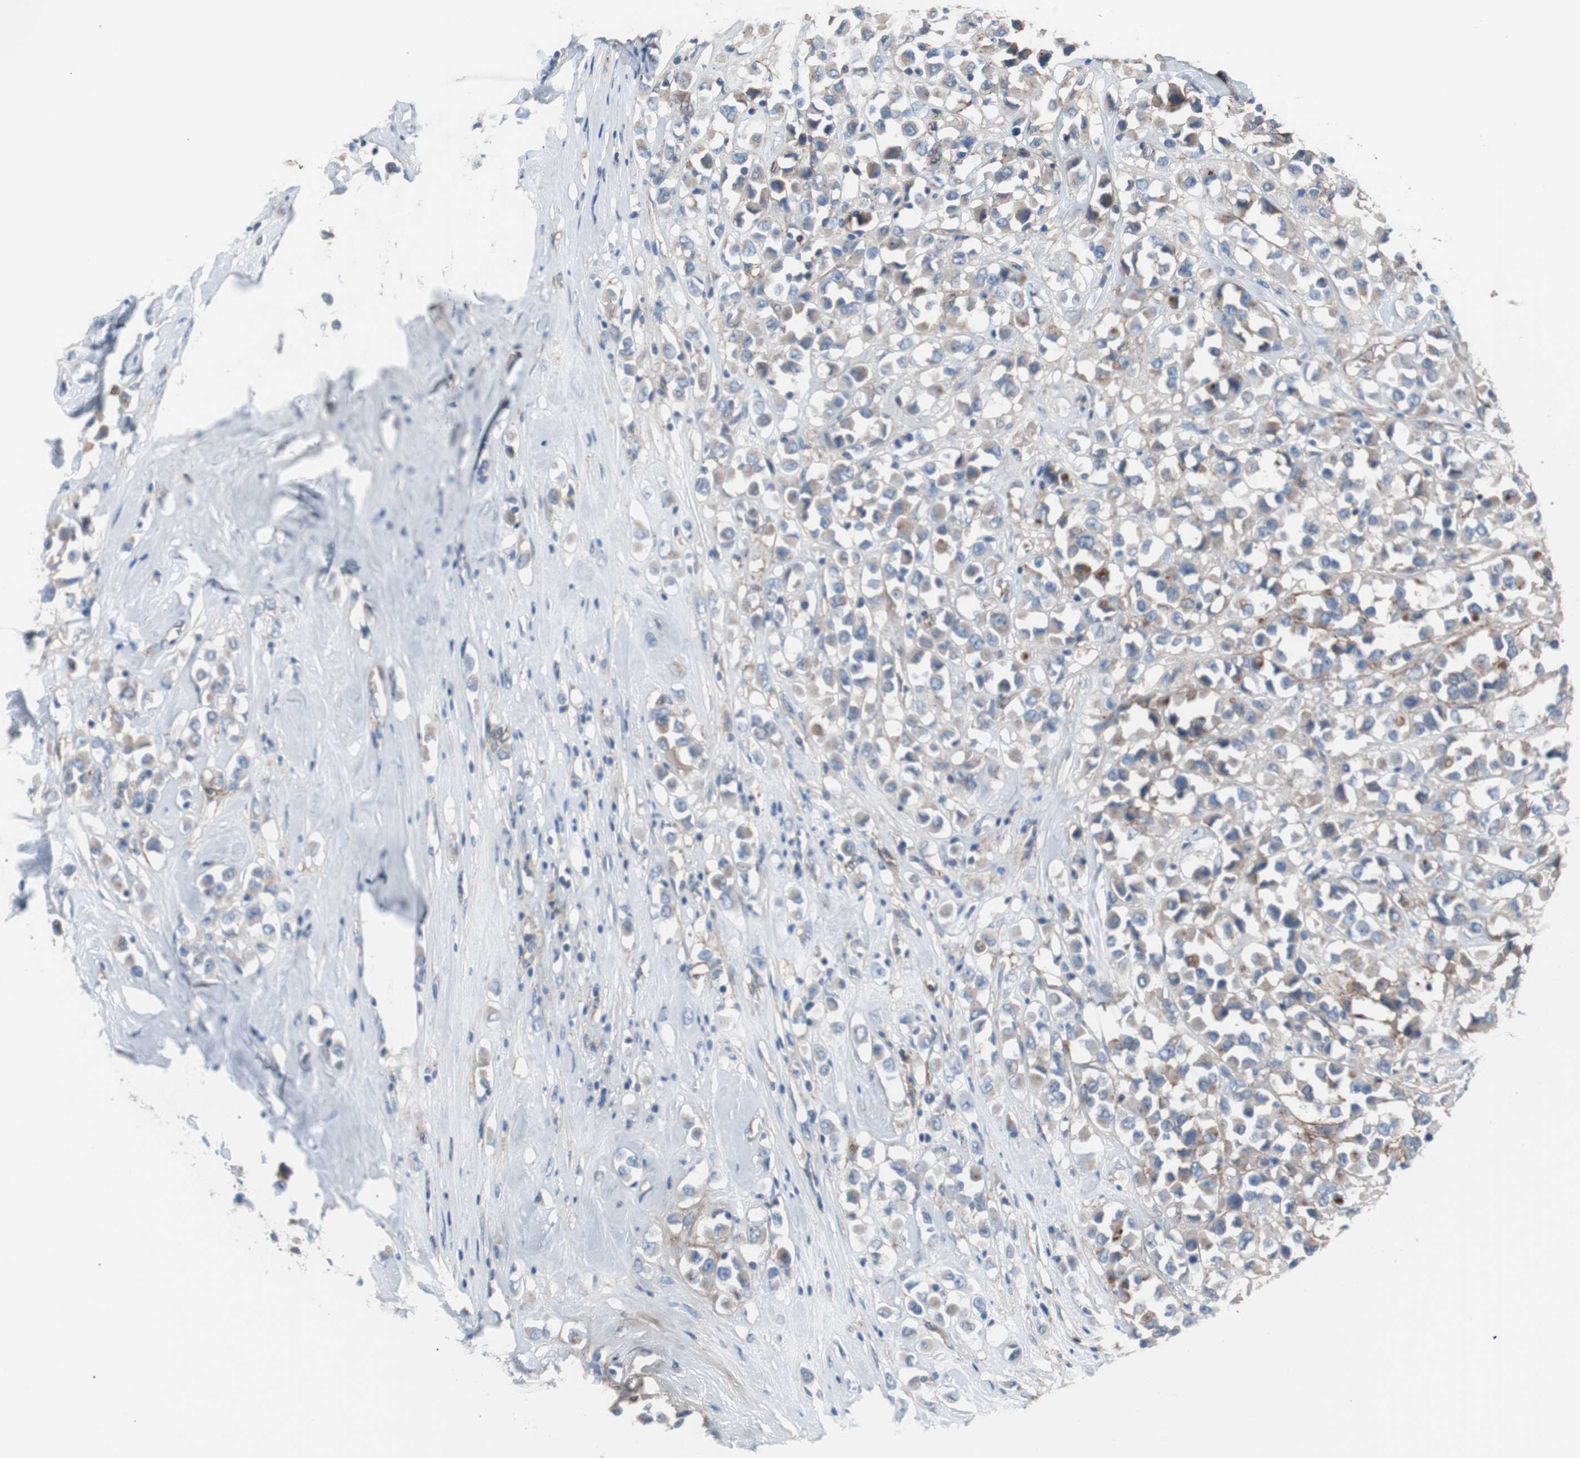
{"staining": {"intensity": "weak", "quantity": "25%-75%", "location": "cytoplasmic/membranous"}, "tissue": "breast cancer", "cell_type": "Tumor cells", "image_type": "cancer", "snomed": [{"axis": "morphology", "description": "Duct carcinoma"}, {"axis": "topography", "description": "Breast"}], "caption": "An IHC image of neoplastic tissue is shown. Protein staining in brown labels weak cytoplasmic/membranous positivity in infiltrating ductal carcinoma (breast) within tumor cells. (DAB (3,3'-diaminobenzidine) IHC with brightfield microscopy, high magnification).", "gene": "CD81", "patient": {"sex": "female", "age": 61}}